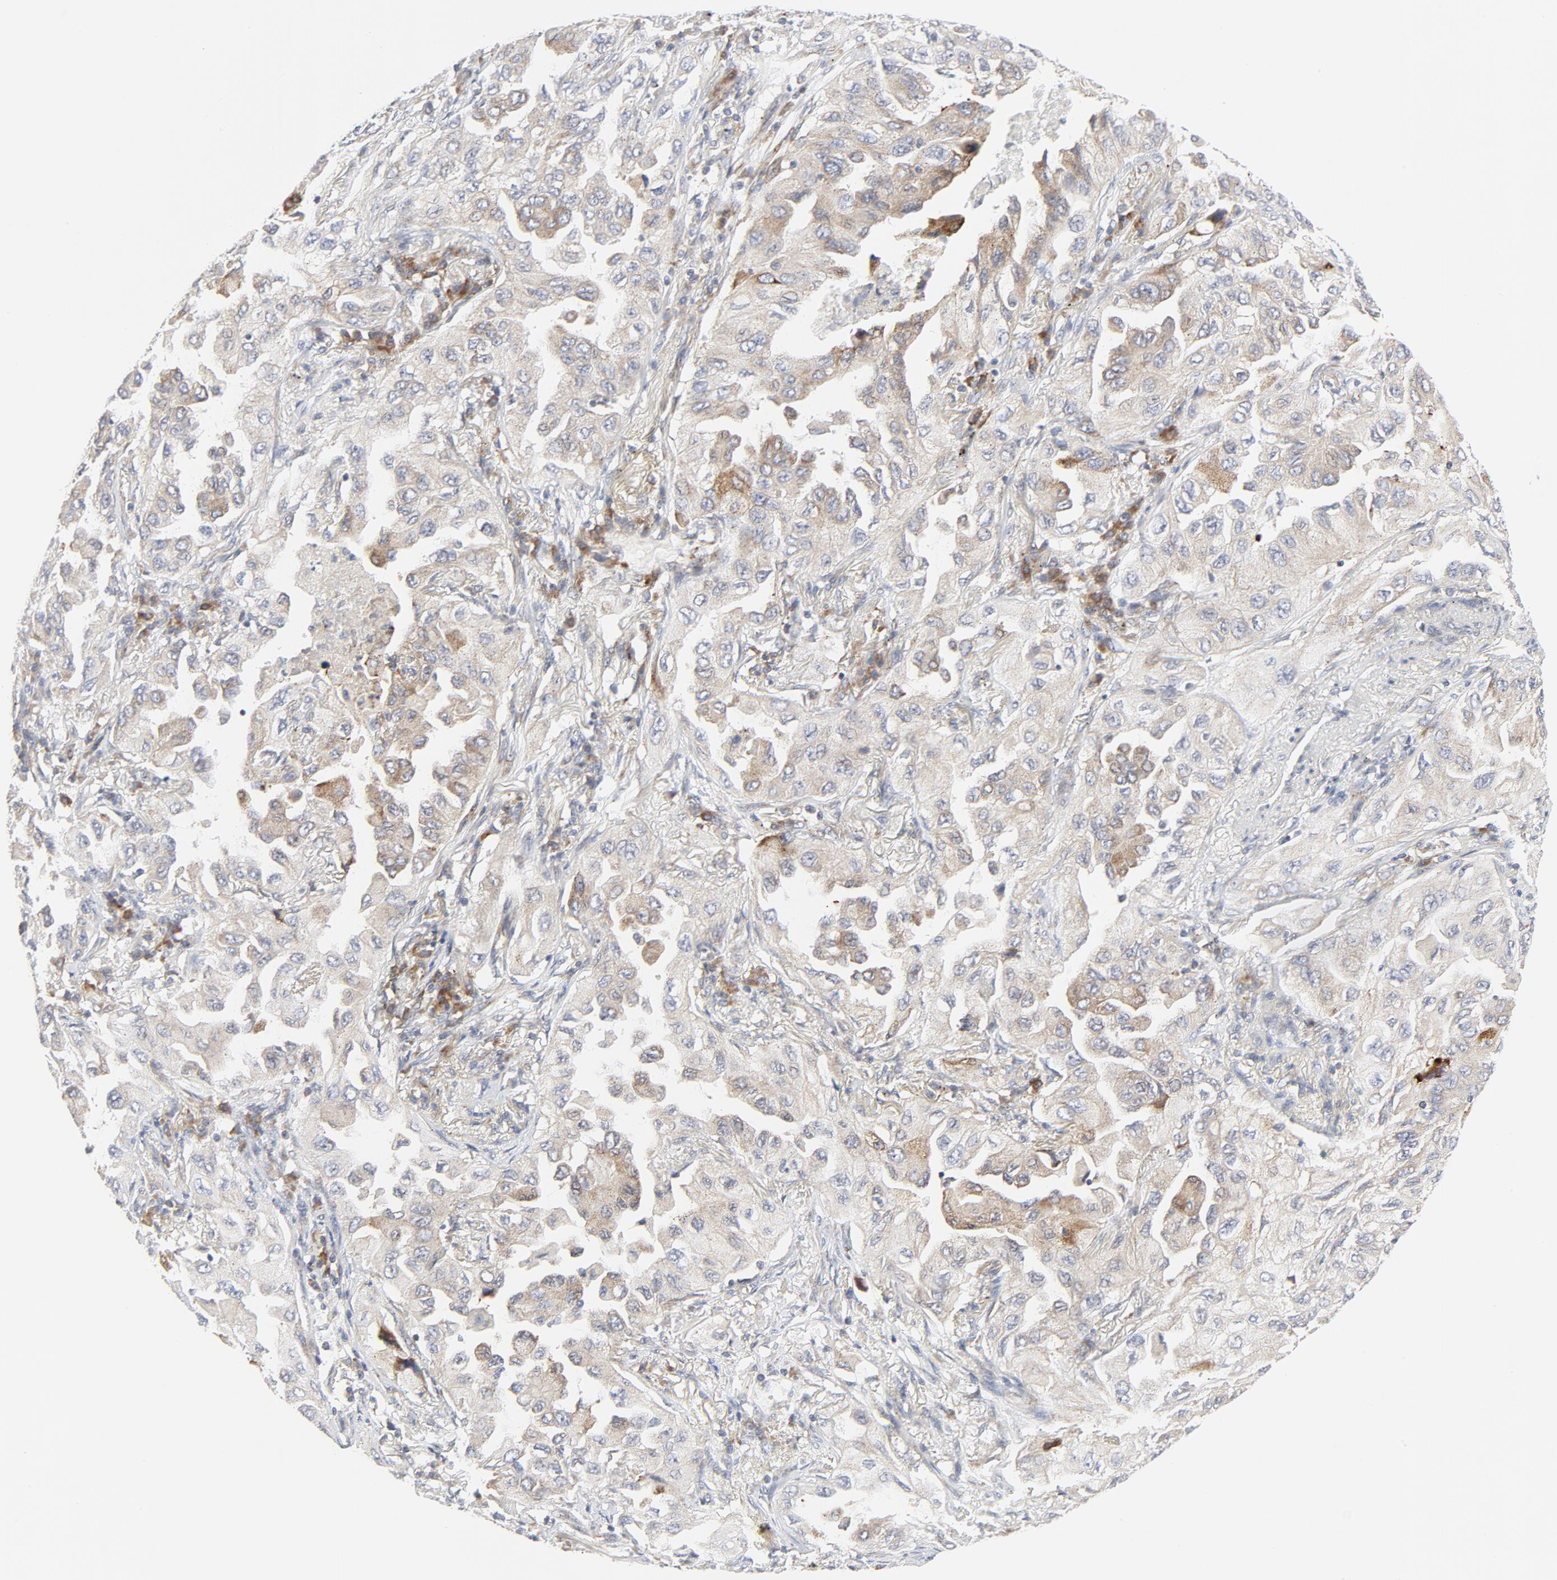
{"staining": {"intensity": "moderate", "quantity": "25%-75%", "location": "cytoplasmic/membranous"}, "tissue": "lung cancer", "cell_type": "Tumor cells", "image_type": "cancer", "snomed": [{"axis": "morphology", "description": "Adenocarcinoma, NOS"}, {"axis": "topography", "description": "Lung"}], "caption": "Protein staining of lung cancer tissue shows moderate cytoplasmic/membranous staining in about 25%-75% of tumor cells. The protein of interest is shown in brown color, while the nuclei are stained blue.", "gene": "LRP6", "patient": {"sex": "female", "age": 65}}